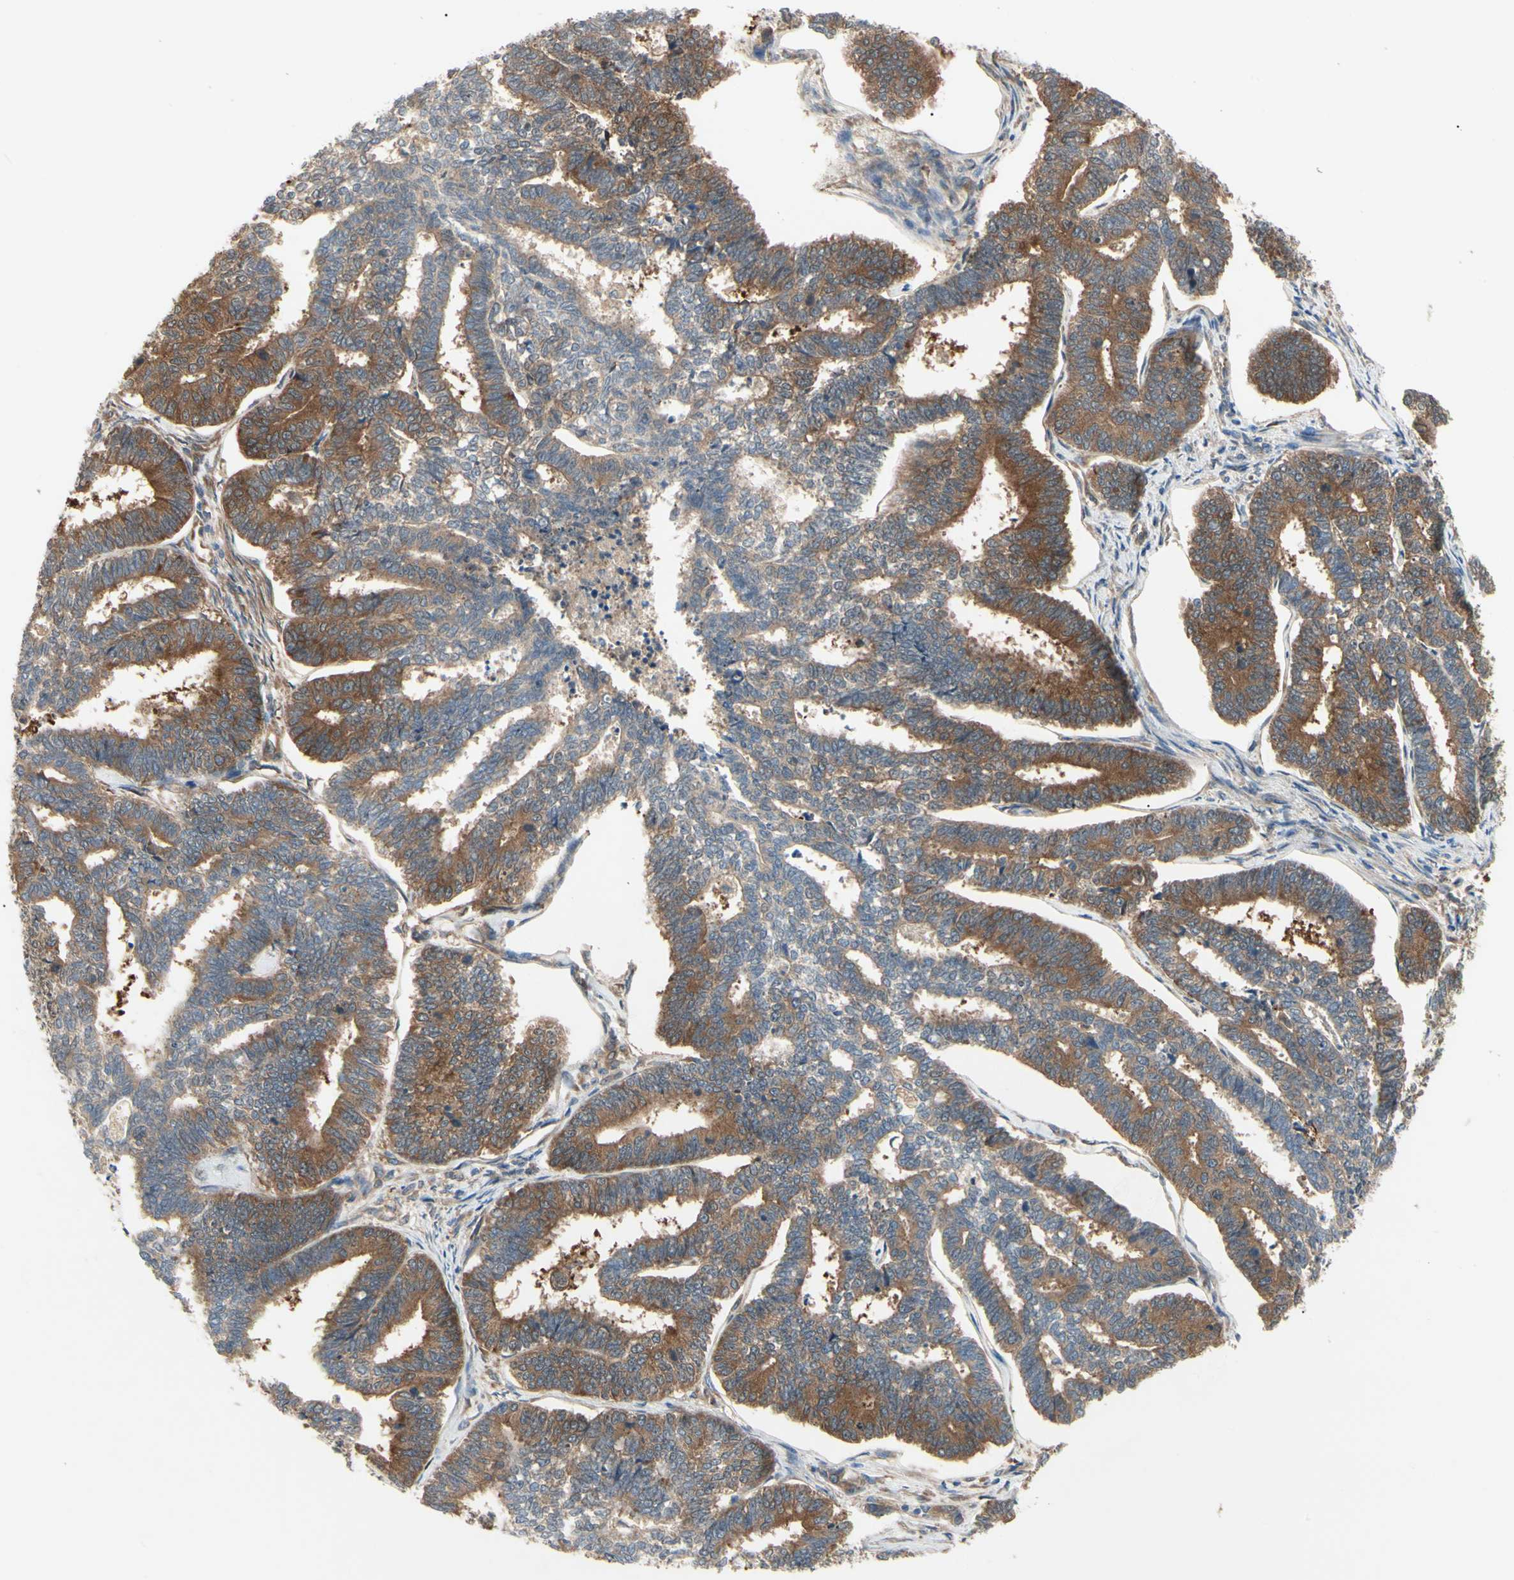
{"staining": {"intensity": "strong", "quantity": ">75%", "location": "cytoplasmic/membranous"}, "tissue": "endometrial cancer", "cell_type": "Tumor cells", "image_type": "cancer", "snomed": [{"axis": "morphology", "description": "Adenocarcinoma, NOS"}, {"axis": "topography", "description": "Endometrium"}], "caption": "Immunohistochemistry (IHC) photomicrograph of neoplastic tissue: adenocarcinoma (endometrial) stained using immunohistochemistry reveals high levels of strong protein expression localized specifically in the cytoplasmic/membranous of tumor cells, appearing as a cytoplasmic/membranous brown color.", "gene": "NME1-NME2", "patient": {"sex": "female", "age": 70}}